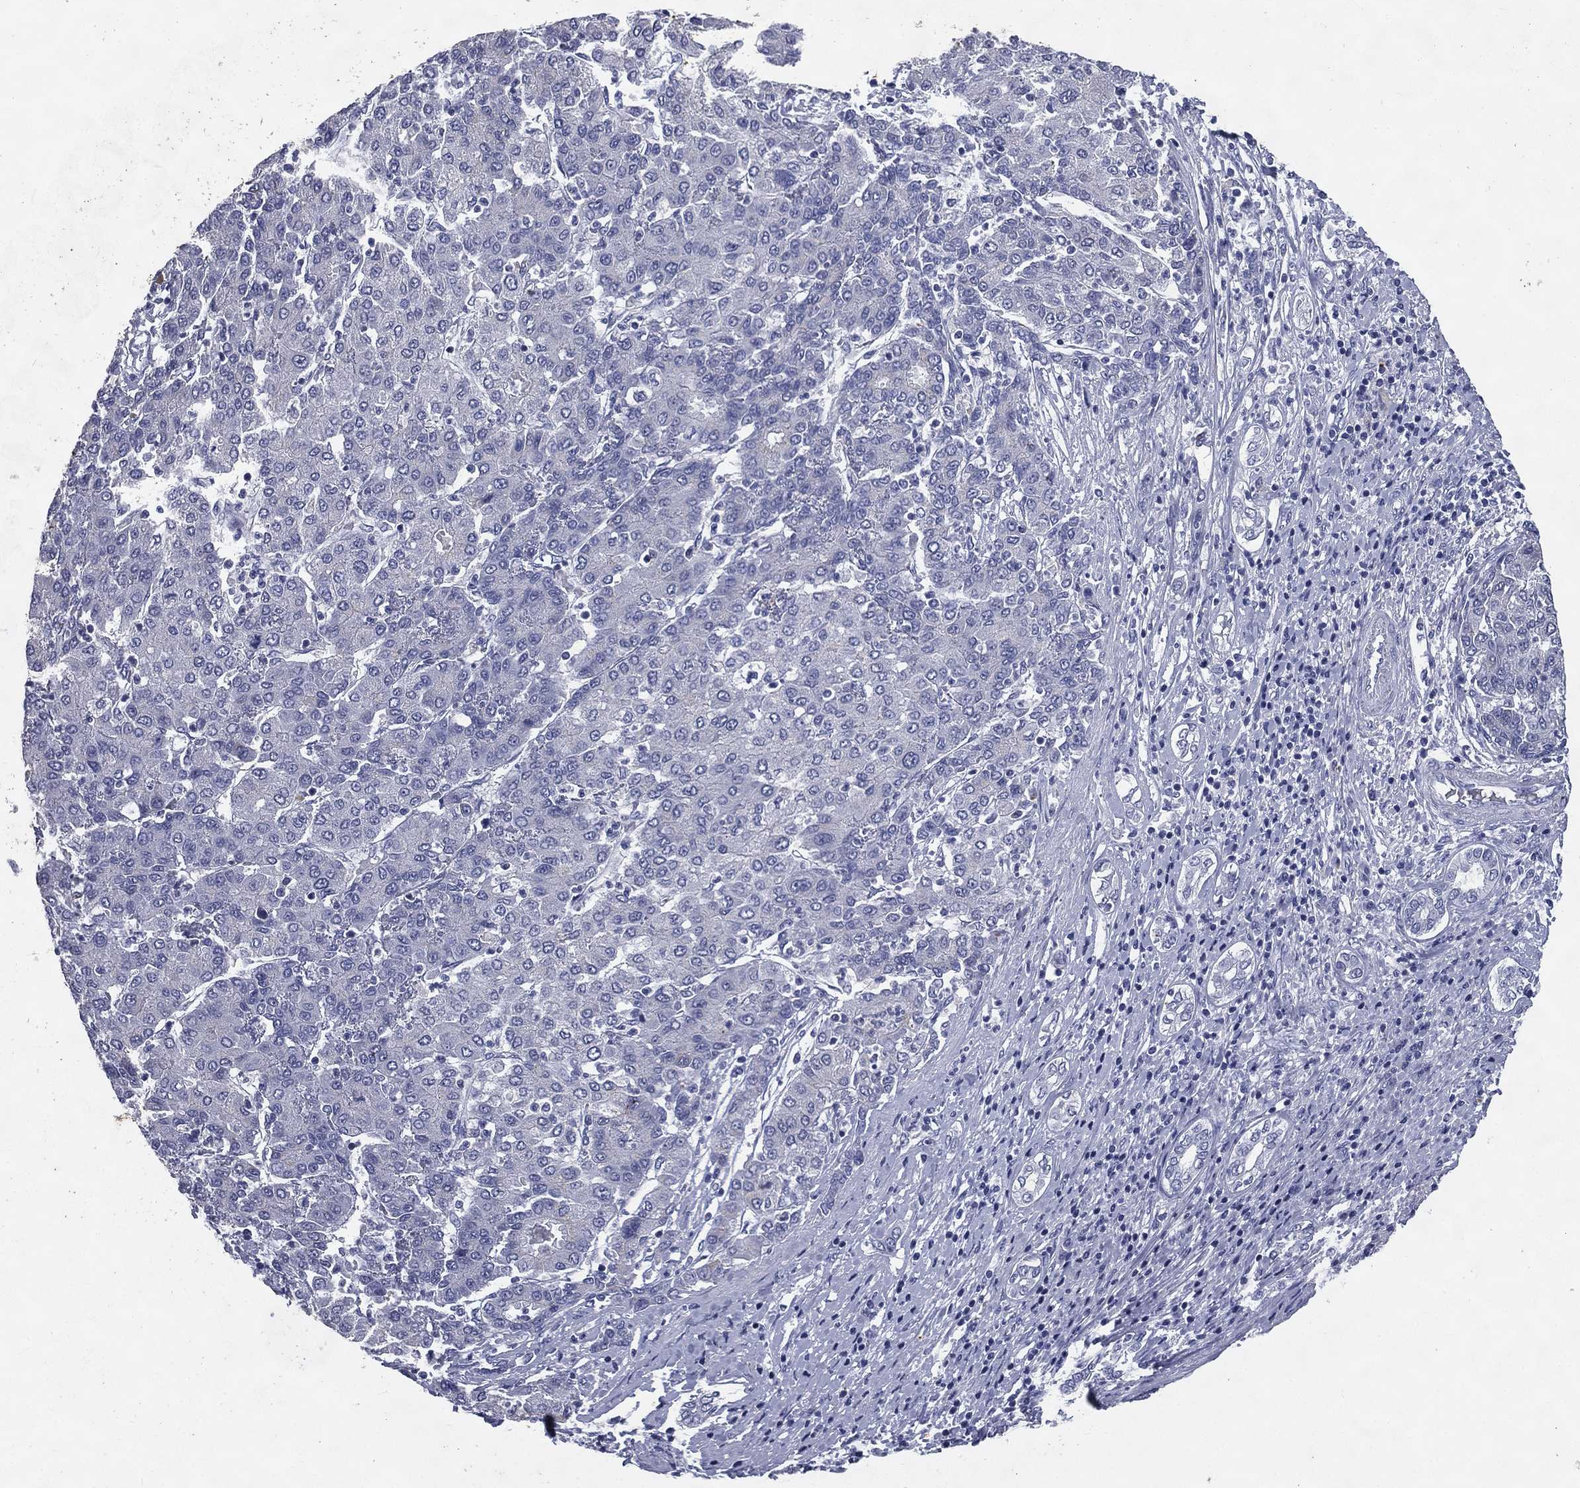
{"staining": {"intensity": "negative", "quantity": "none", "location": "none"}, "tissue": "liver cancer", "cell_type": "Tumor cells", "image_type": "cancer", "snomed": [{"axis": "morphology", "description": "Carcinoma, Hepatocellular, NOS"}, {"axis": "topography", "description": "Liver"}], "caption": "High magnification brightfield microscopy of liver cancer stained with DAB (3,3'-diaminobenzidine) (brown) and counterstained with hematoxylin (blue): tumor cells show no significant expression.", "gene": "IFT27", "patient": {"sex": "male", "age": 65}}